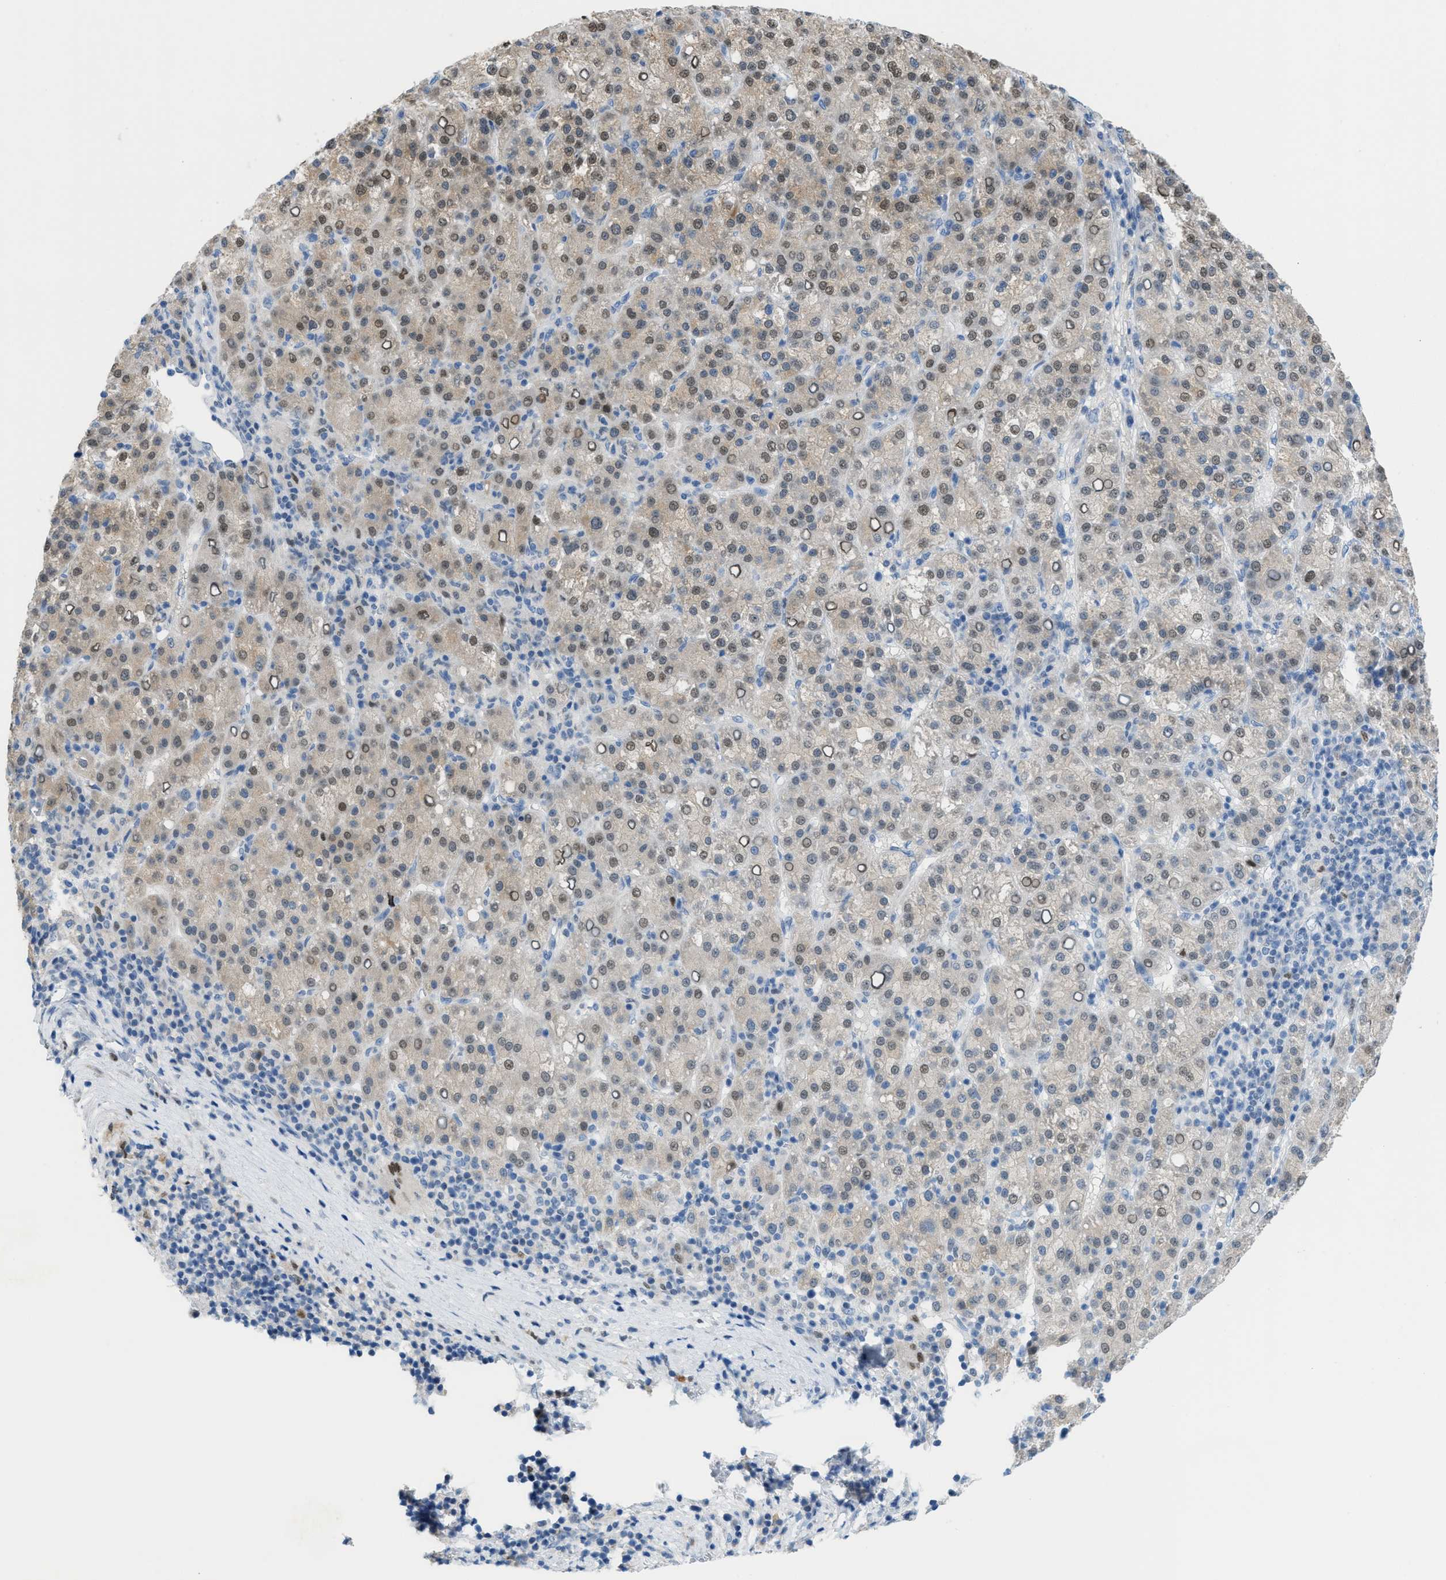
{"staining": {"intensity": "weak", "quantity": ">75%", "location": "cytoplasmic/membranous,nuclear"}, "tissue": "liver cancer", "cell_type": "Tumor cells", "image_type": "cancer", "snomed": [{"axis": "morphology", "description": "Carcinoma, Hepatocellular, NOS"}, {"axis": "topography", "description": "Liver"}], "caption": "Hepatocellular carcinoma (liver) stained with immunohistochemistry (IHC) demonstrates weak cytoplasmic/membranous and nuclear expression in approximately >75% of tumor cells.", "gene": "PPM1D", "patient": {"sex": "female", "age": 58}}